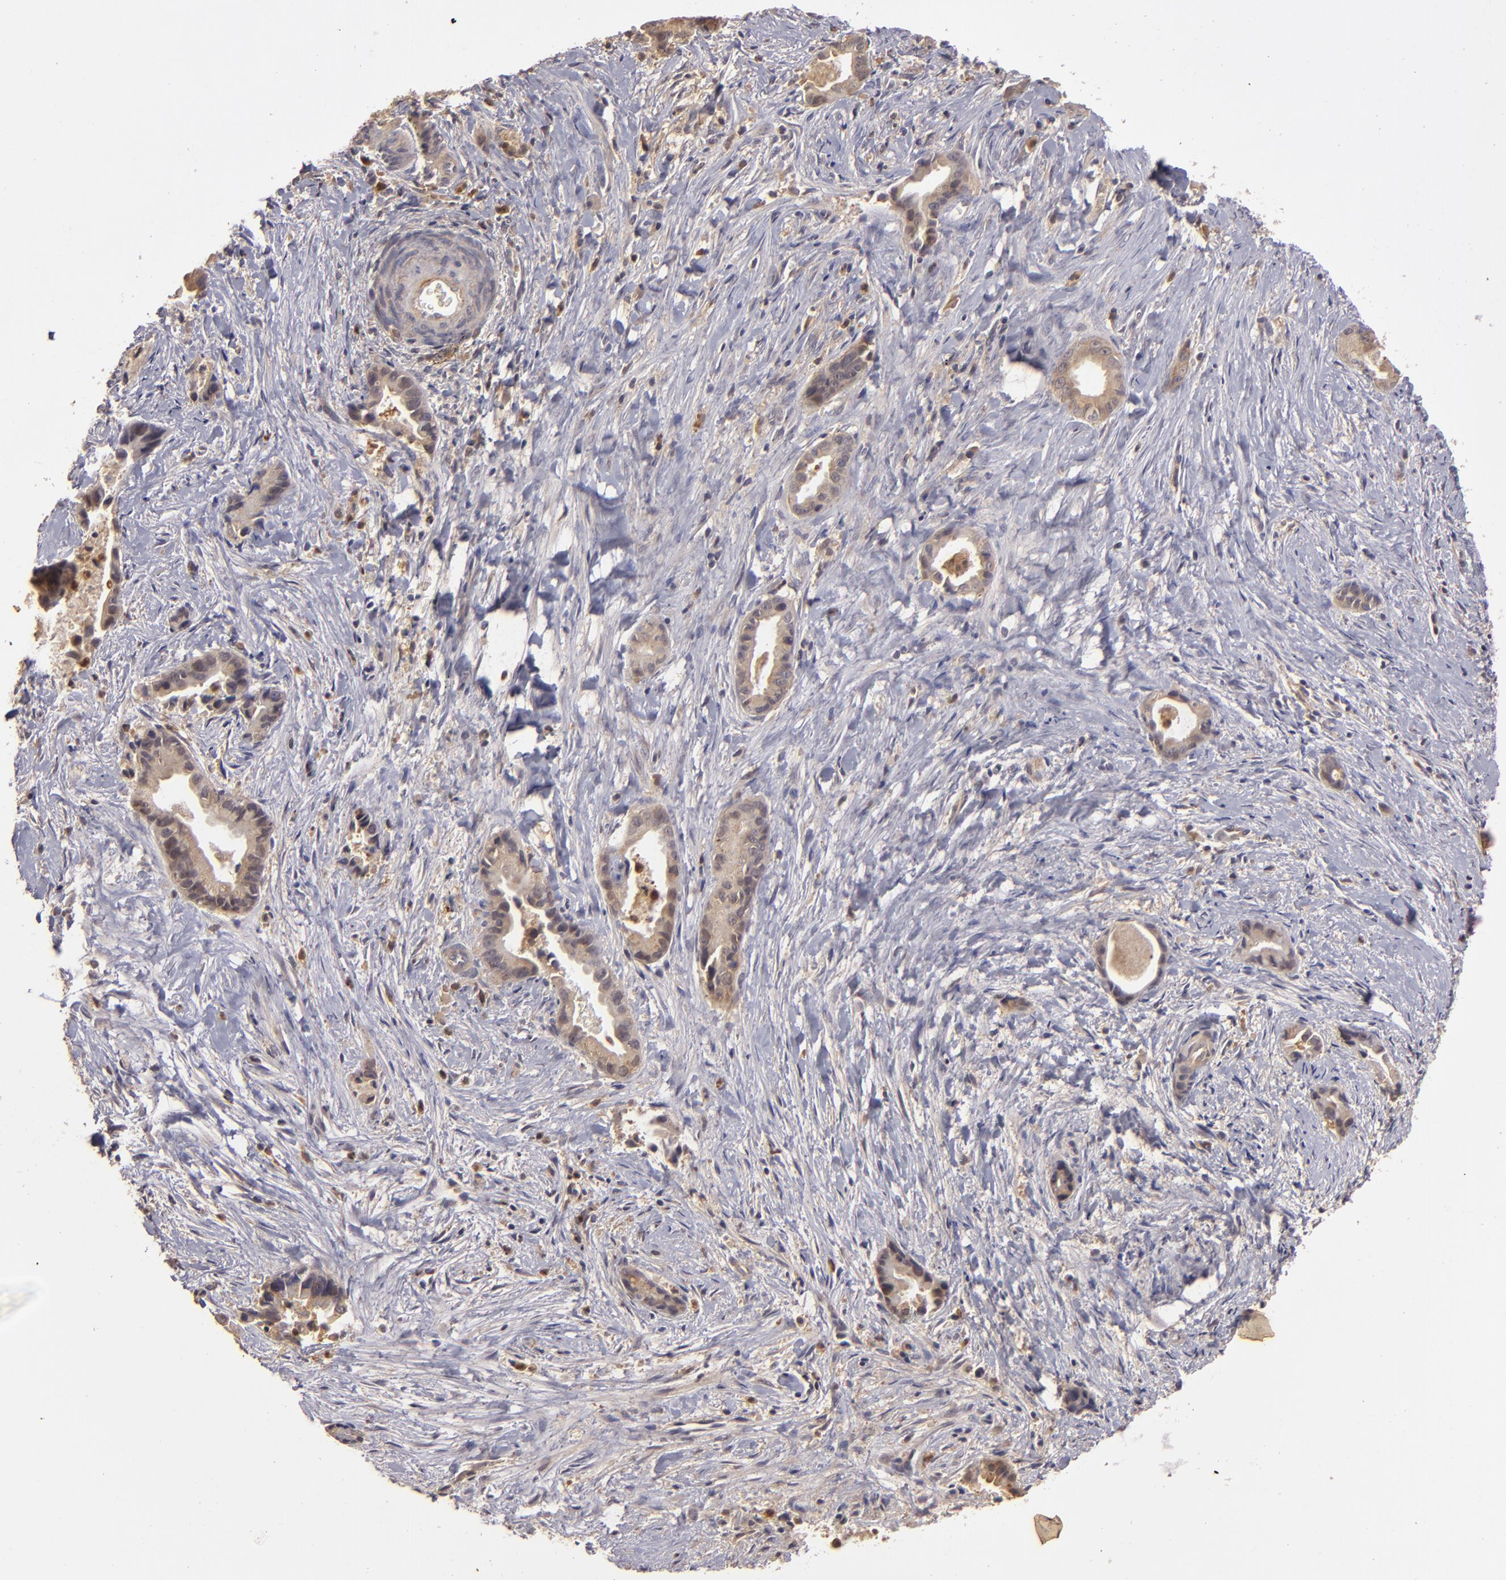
{"staining": {"intensity": "strong", "quantity": ">75%", "location": "cytoplasmic/membranous"}, "tissue": "liver cancer", "cell_type": "Tumor cells", "image_type": "cancer", "snomed": [{"axis": "morphology", "description": "Cholangiocarcinoma"}, {"axis": "topography", "description": "Liver"}], "caption": "Immunohistochemistry (IHC) image of human liver cancer (cholangiocarcinoma) stained for a protein (brown), which demonstrates high levels of strong cytoplasmic/membranous positivity in about >75% of tumor cells.", "gene": "PRKCD", "patient": {"sex": "female", "age": 55}}